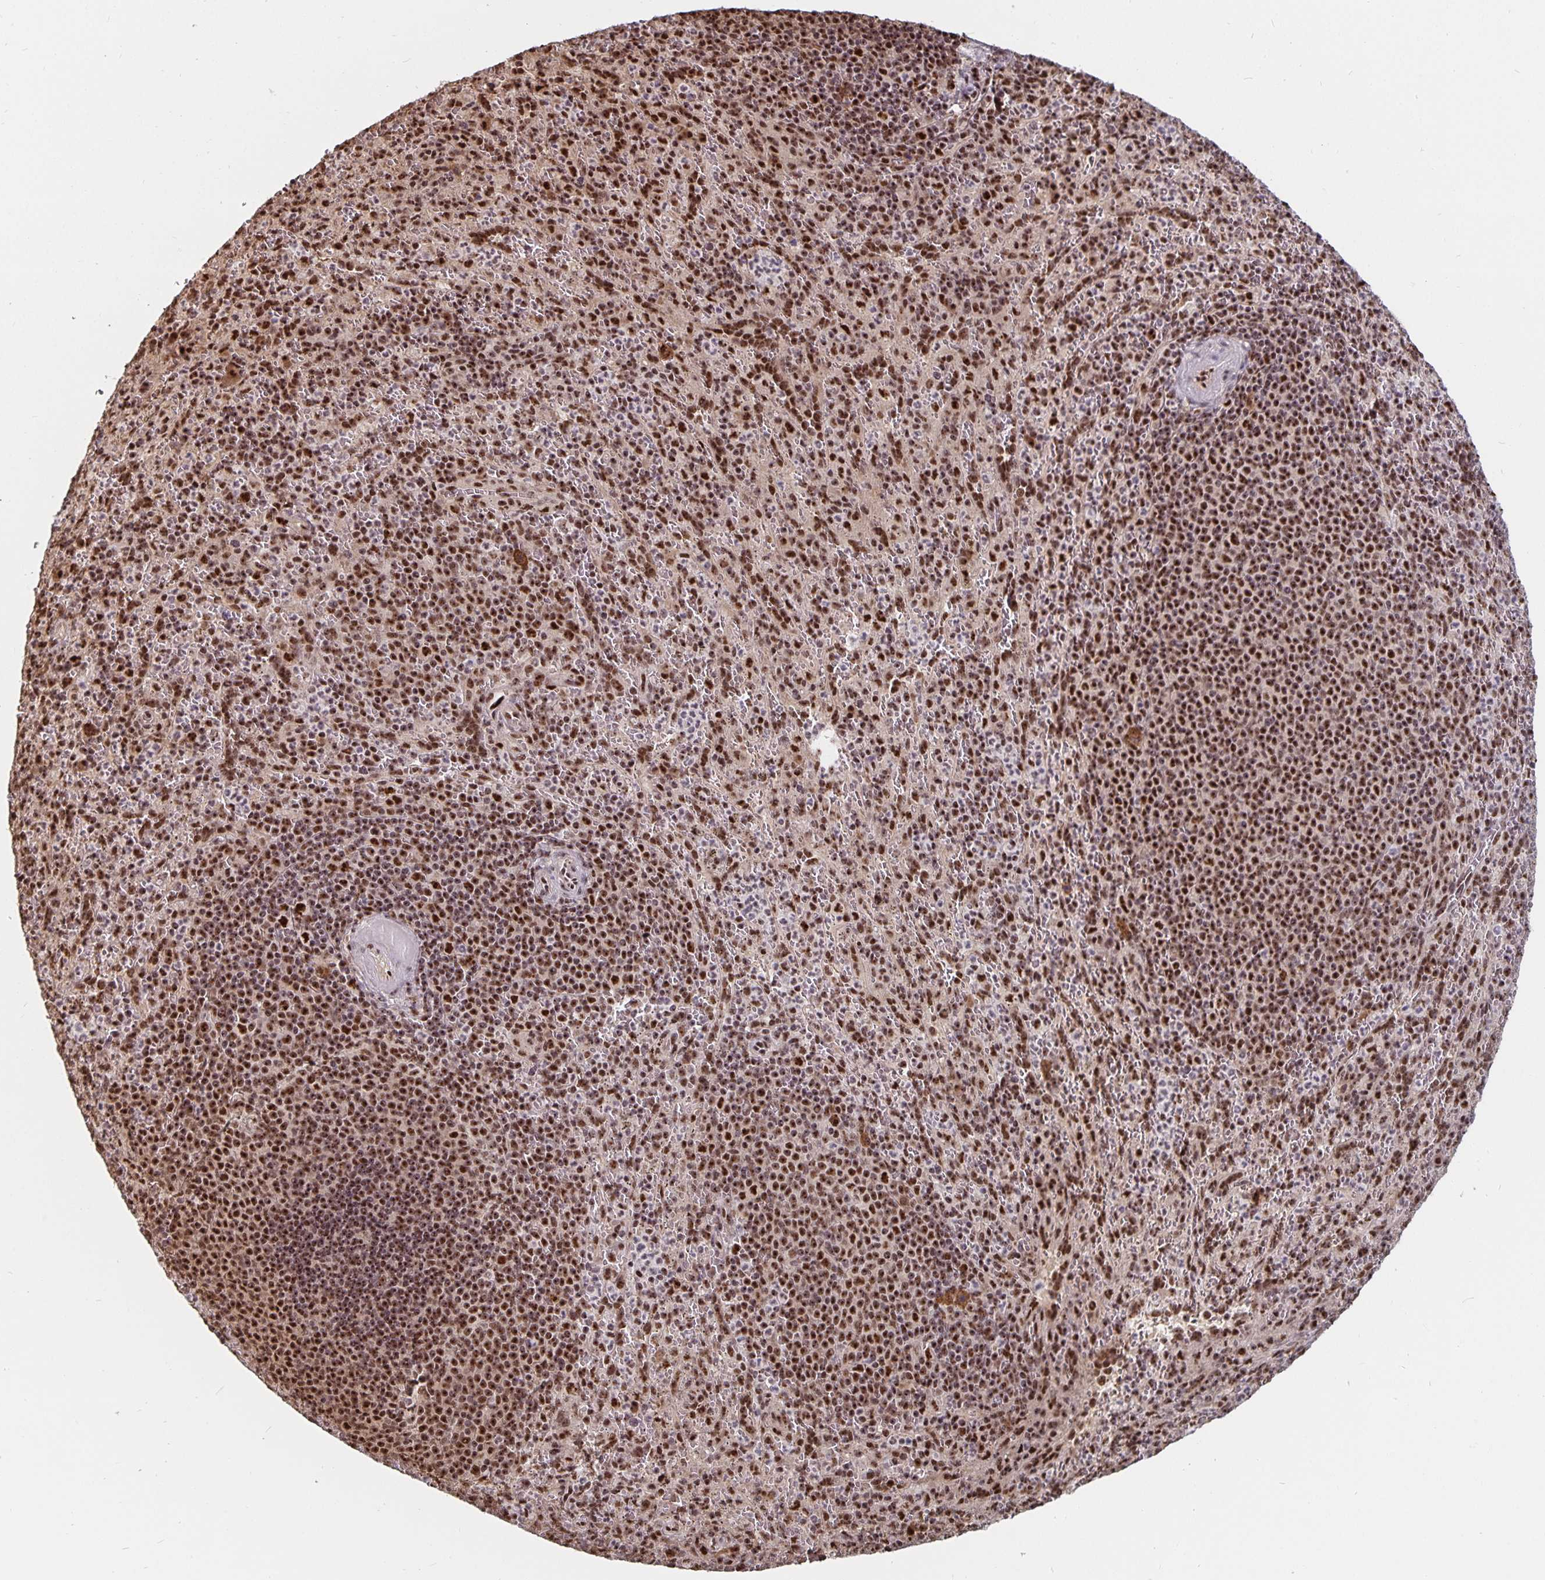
{"staining": {"intensity": "moderate", "quantity": ">75%", "location": "nuclear"}, "tissue": "spleen", "cell_type": "Cells in red pulp", "image_type": "normal", "snomed": [{"axis": "morphology", "description": "Normal tissue, NOS"}, {"axis": "topography", "description": "Spleen"}], "caption": "Protein expression analysis of normal spleen demonstrates moderate nuclear staining in approximately >75% of cells in red pulp.", "gene": "LAS1L", "patient": {"sex": "male", "age": 57}}